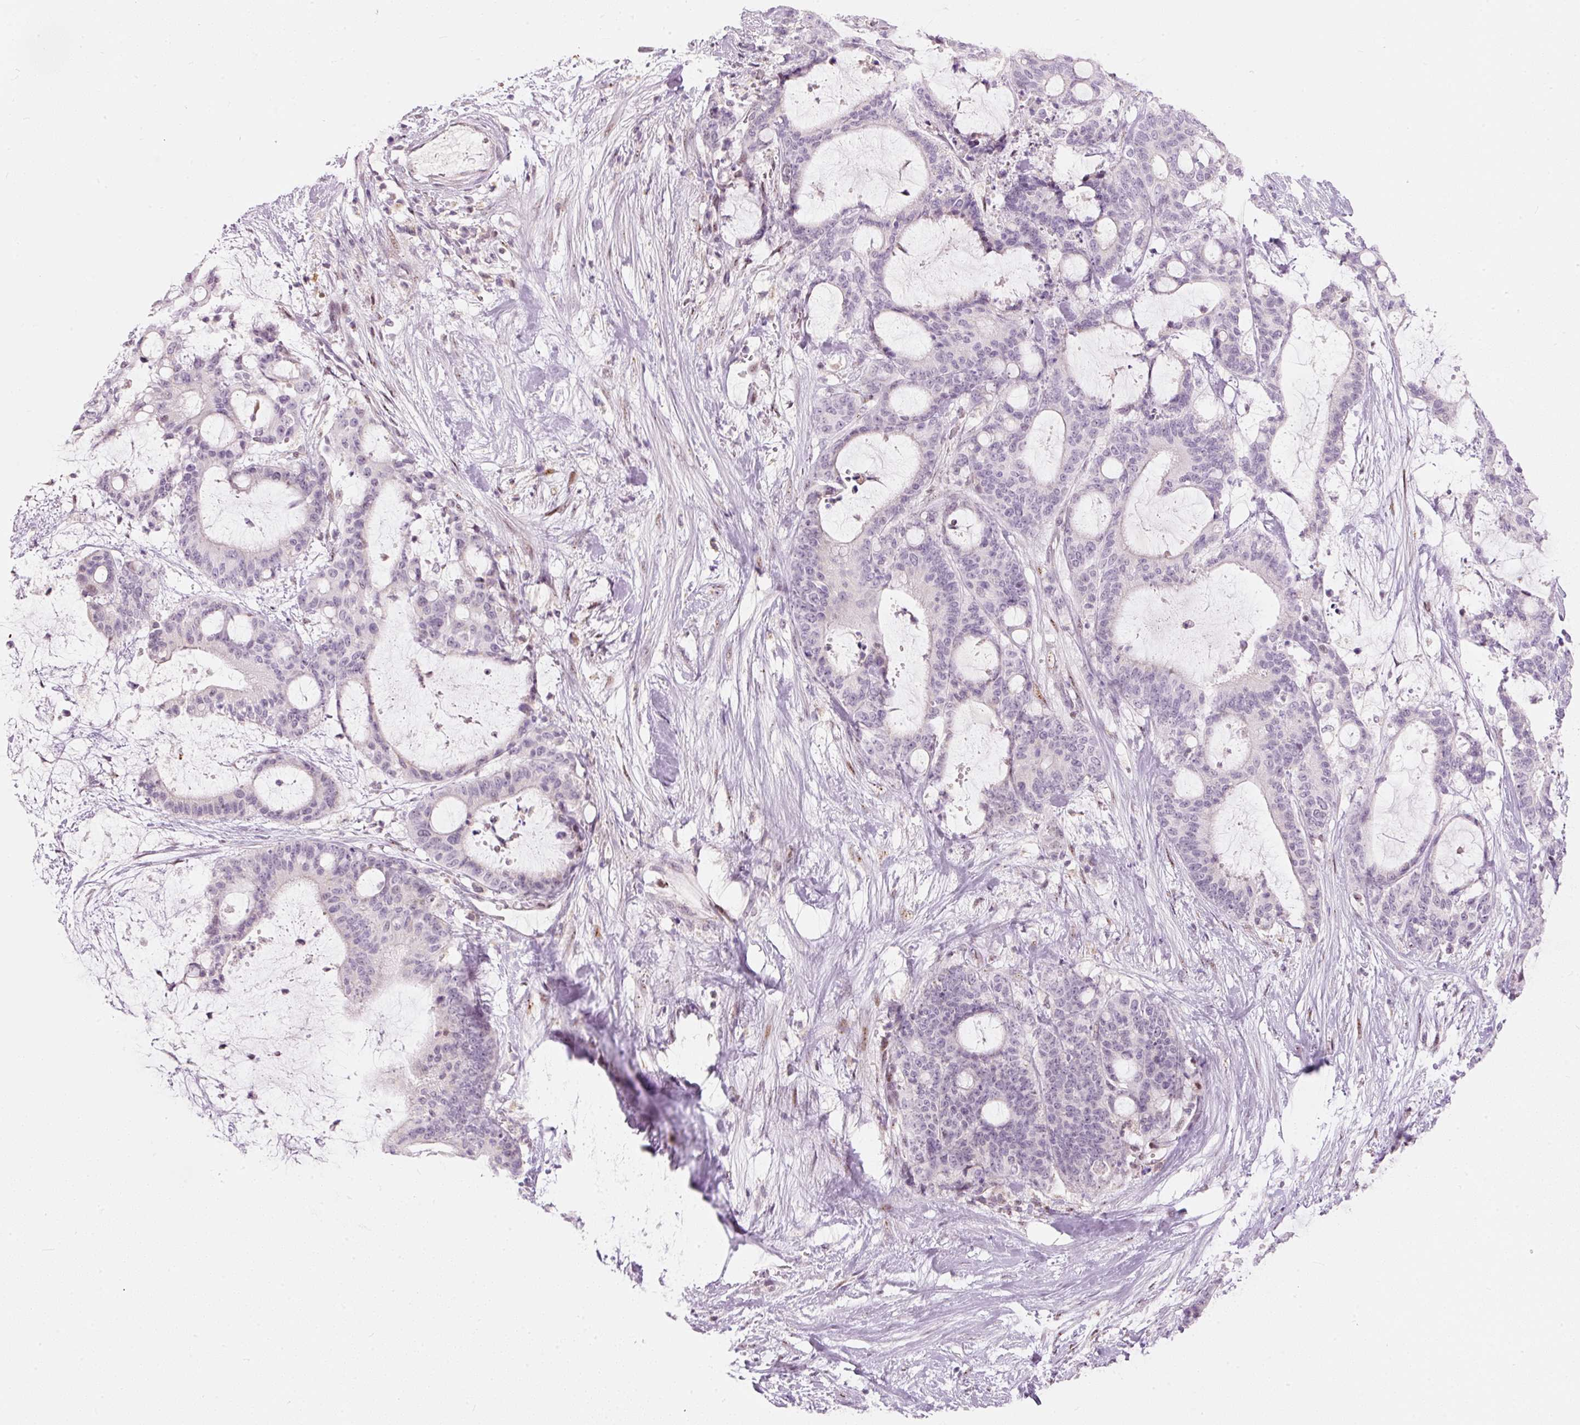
{"staining": {"intensity": "negative", "quantity": "none", "location": "none"}, "tissue": "liver cancer", "cell_type": "Tumor cells", "image_type": "cancer", "snomed": [{"axis": "morphology", "description": "Normal tissue, NOS"}, {"axis": "morphology", "description": "Cholangiocarcinoma"}, {"axis": "topography", "description": "Liver"}, {"axis": "topography", "description": "Peripheral nerve tissue"}], "caption": "Protein analysis of liver cancer displays no significant staining in tumor cells.", "gene": "RNF39", "patient": {"sex": "female", "age": 73}}